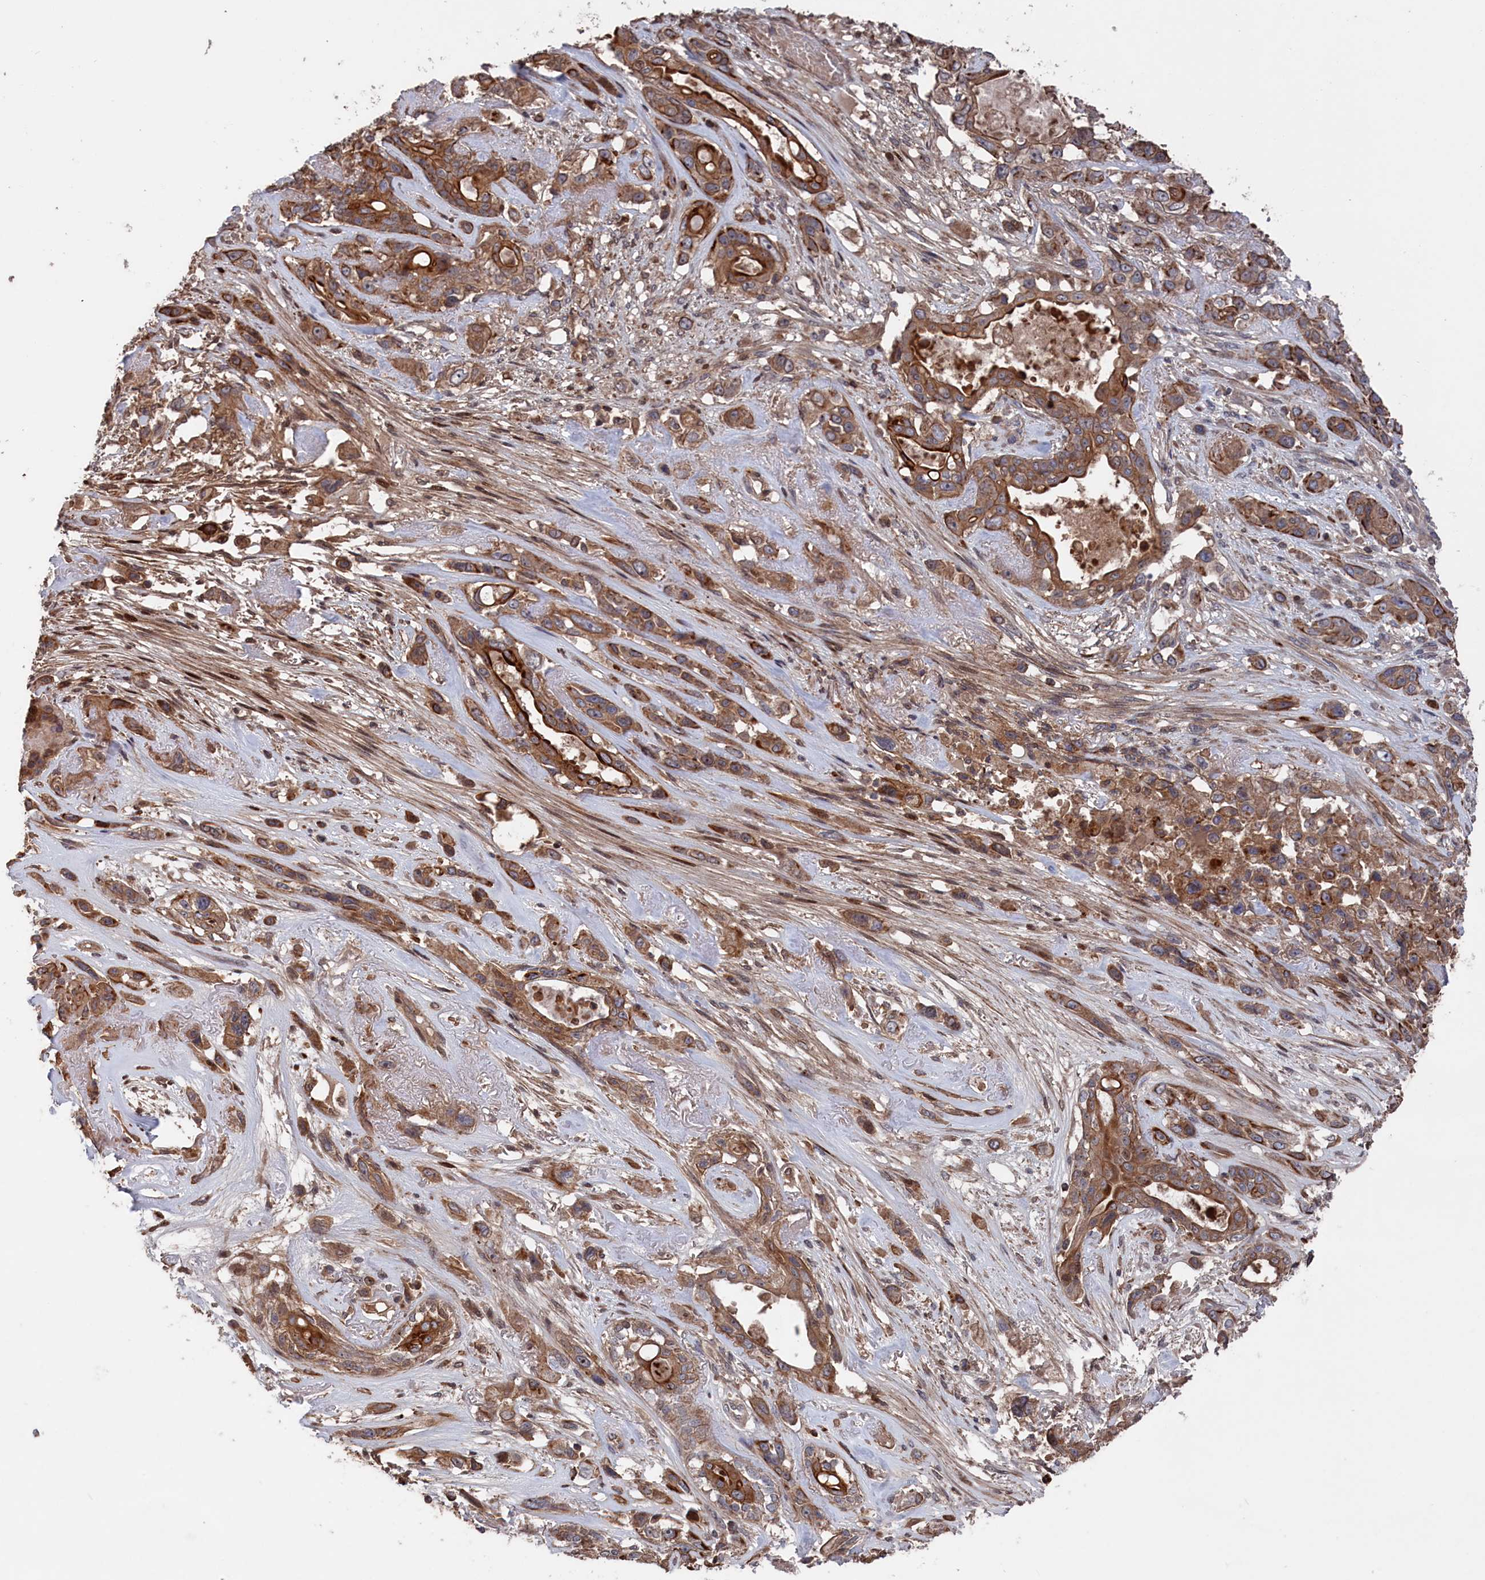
{"staining": {"intensity": "moderate", "quantity": ">75%", "location": "cytoplasmic/membranous"}, "tissue": "lung cancer", "cell_type": "Tumor cells", "image_type": "cancer", "snomed": [{"axis": "morphology", "description": "Squamous cell carcinoma, NOS"}, {"axis": "topography", "description": "Lung"}], "caption": "High-power microscopy captured an immunohistochemistry image of lung squamous cell carcinoma, revealing moderate cytoplasmic/membranous expression in approximately >75% of tumor cells. (DAB (3,3'-diaminobenzidine) IHC, brown staining for protein, blue staining for nuclei).", "gene": "PLA2G15", "patient": {"sex": "female", "age": 70}}